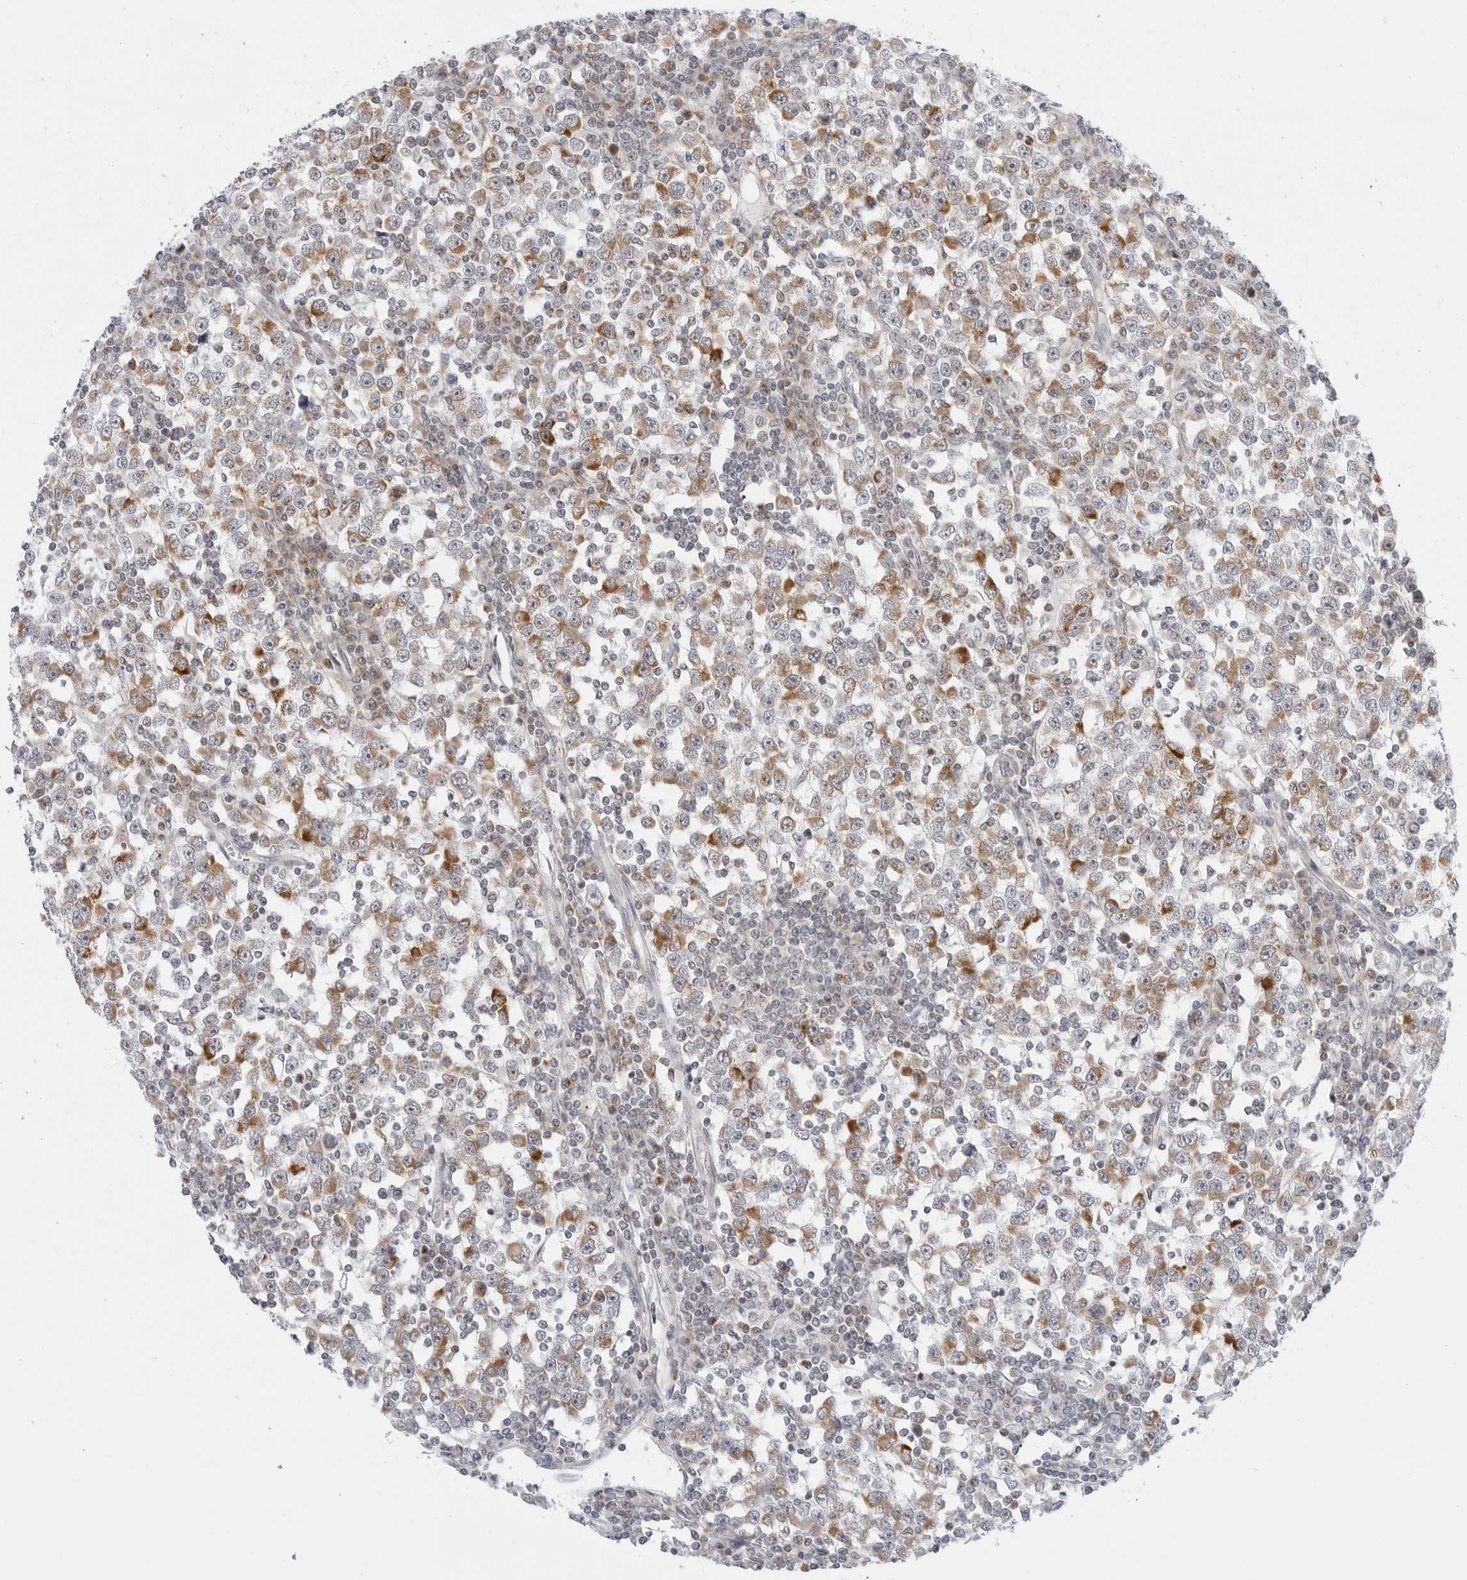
{"staining": {"intensity": "moderate", "quantity": ">75%", "location": "cytoplasmic/membranous"}, "tissue": "testis cancer", "cell_type": "Tumor cells", "image_type": "cancer", "snomed": [{"axis": "morphology", "description": "Seminoma, NOS"}, {"axis": "topography", "description": "Testis"}], "caption": "Immunohistochemistry photomicrograph of neoplastic tissue: testis seminoma stained using immunohistochemistry reveals medium levels of moderate protein expression localized specifically in the cytoplasmic/membranous of tumor cells, appearing as a cytoplasmic/membranous brown color.", "gene": "CIART", "patient": {"sex": "male", "age": 65}}